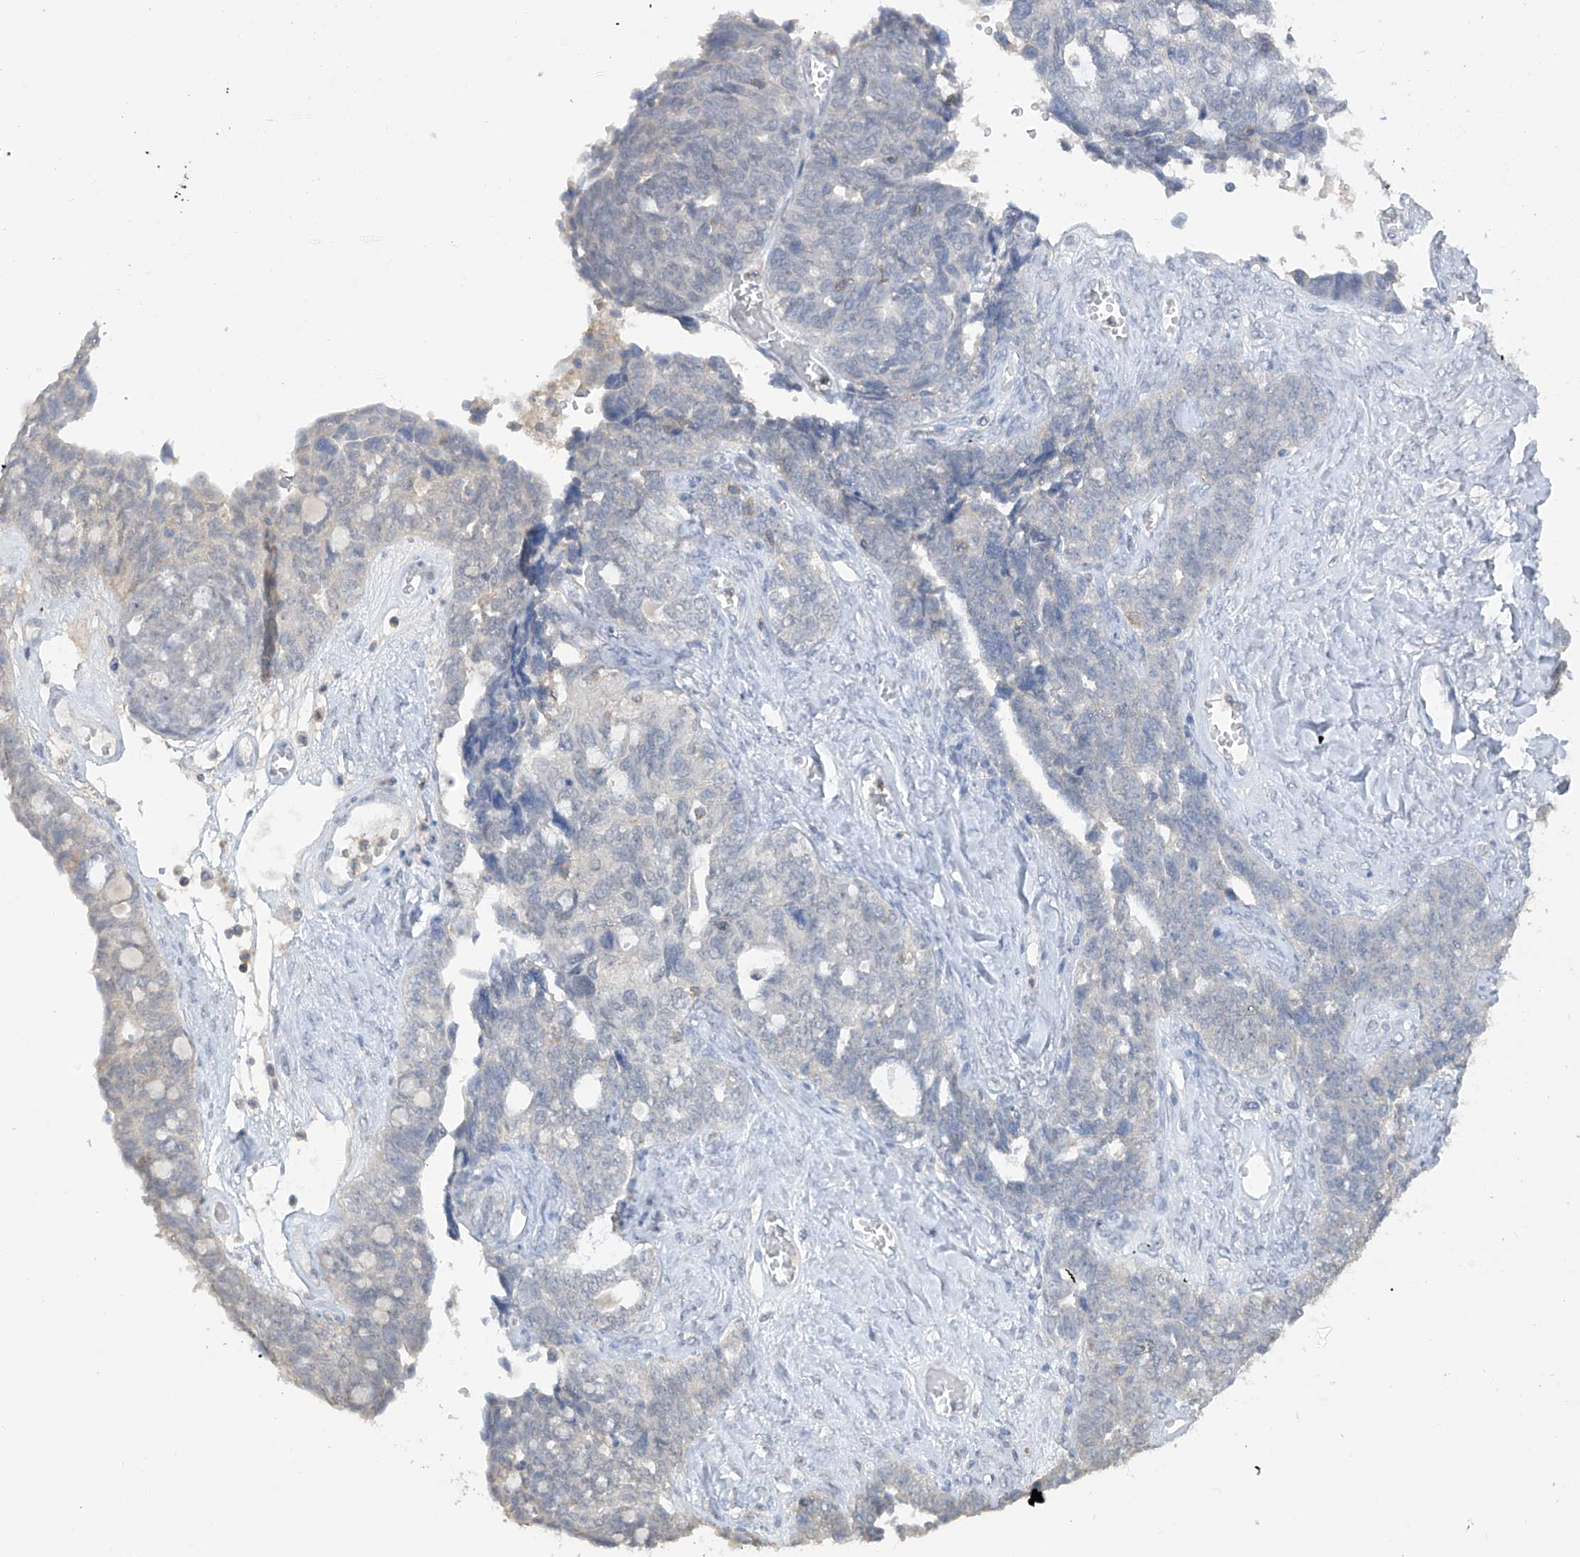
{"staining": {"intensity": "negative", "quantity": "none", "location": "none"}, "tissue": "ovarian cancer", "cell_type": "Tumor cells", "image_type": "cancer", "snomed": [{"axis": "morphology", "description": "Cystadenocarcinoma, serous, NOS"}, {"axis": "topography", "description": "Ovary"}], "caption": "Immunohistochemistry (IHC) micrograph of neoplastic tissue: ovarian cancer stained with DAB exhibits no significant protein positivity in tumor cells.", "gene": "HAS3", "patient": {"sex": "female", "age": 79}}